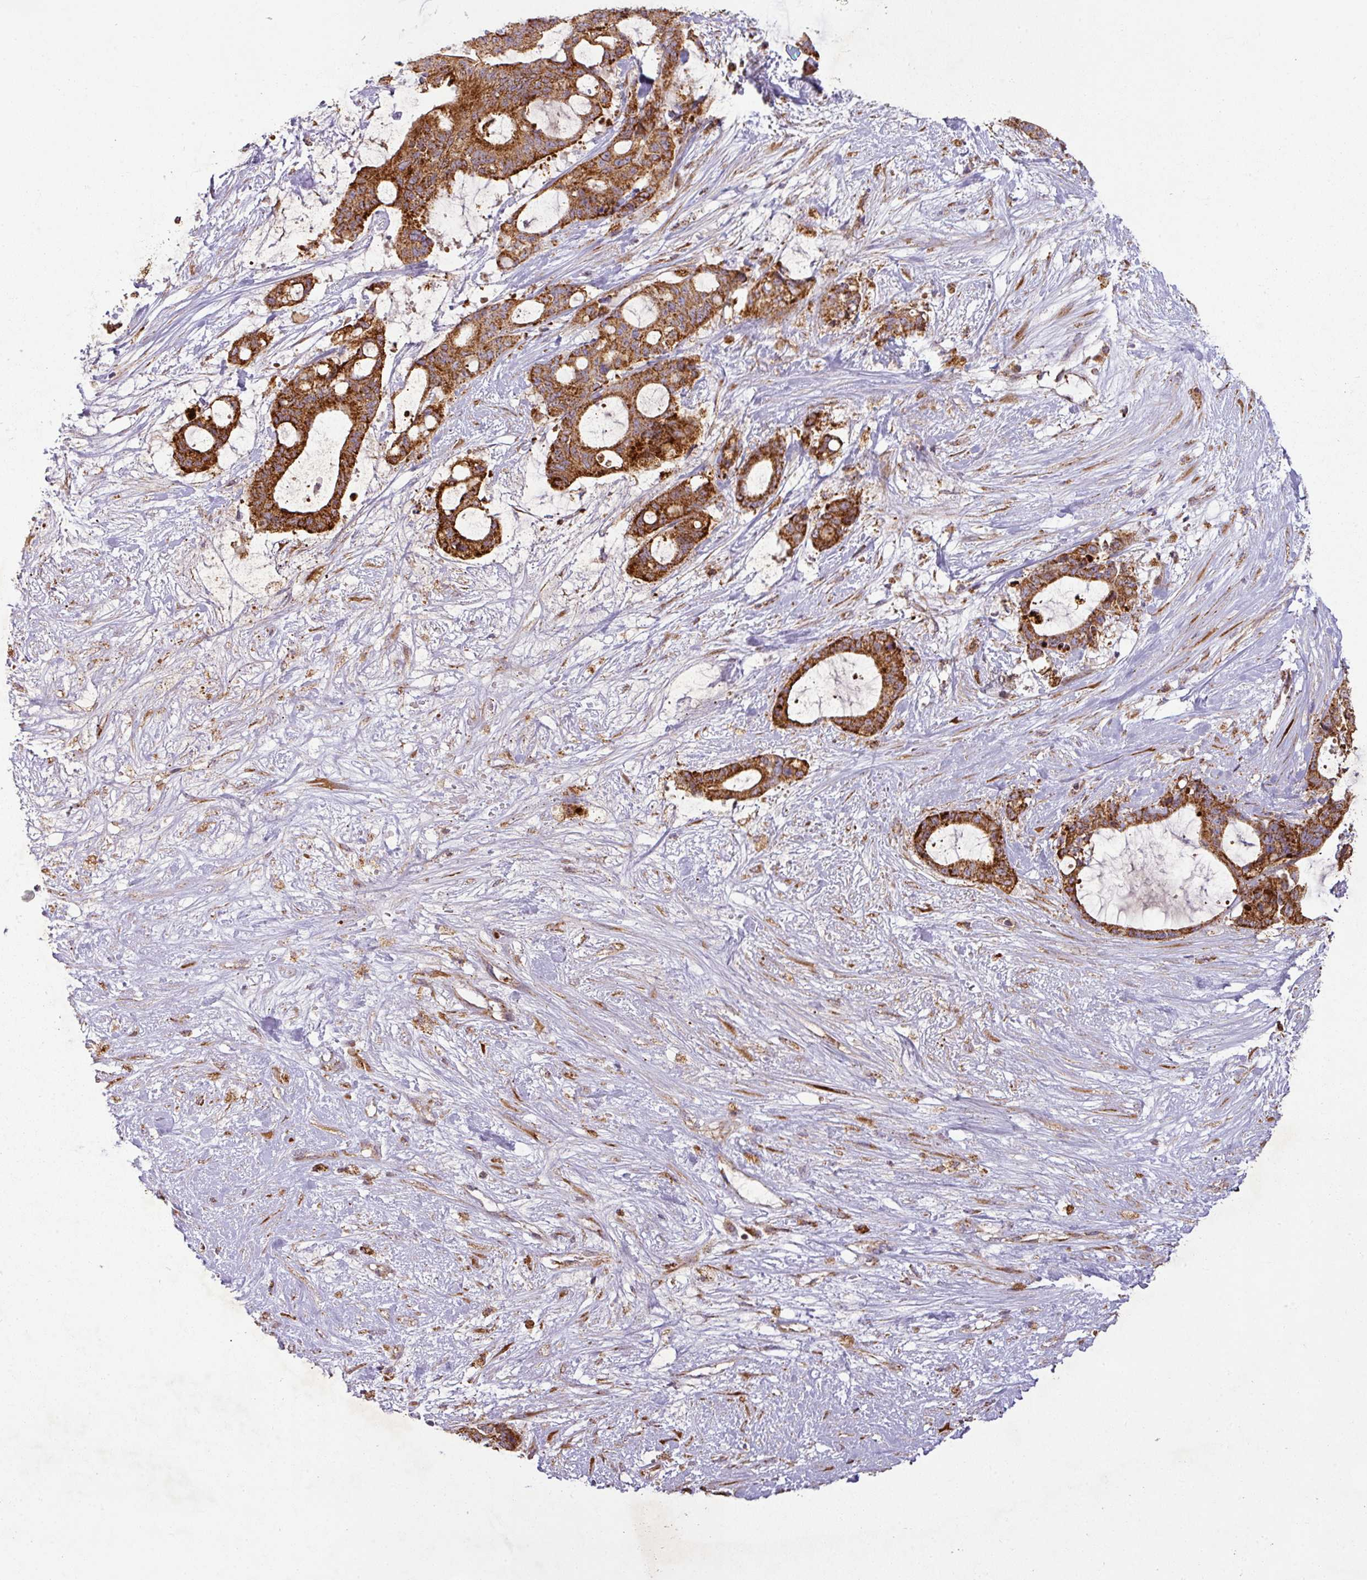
{"staining": {"intensity": "strong", "quantity": ">75%", "location": "cytoplasmic/membranous"}, "tissue": "liver cancer", "cell_type": "Tumor cells", "image_type": "cancer", "snomed": [{"axis": "morphology", "description": "Normal tissue, NOS"}, {"axis": "morphology", "description": "Cholangiocarcinoma"}, {"axis": "topography", "description": "Liver"}, {"axis": "topography", "description": "Peripheral nerve tissue"}], "caption": "This photomicrograph reveals immunohistochemistry (IHC) staining of liver cholangiocarcinoma, with high strong cytoplasmic/membranous staining in approximately >75% of tumor cells.", "gene": "GPD2", "patient": {"sex": "female", "age": 73}}